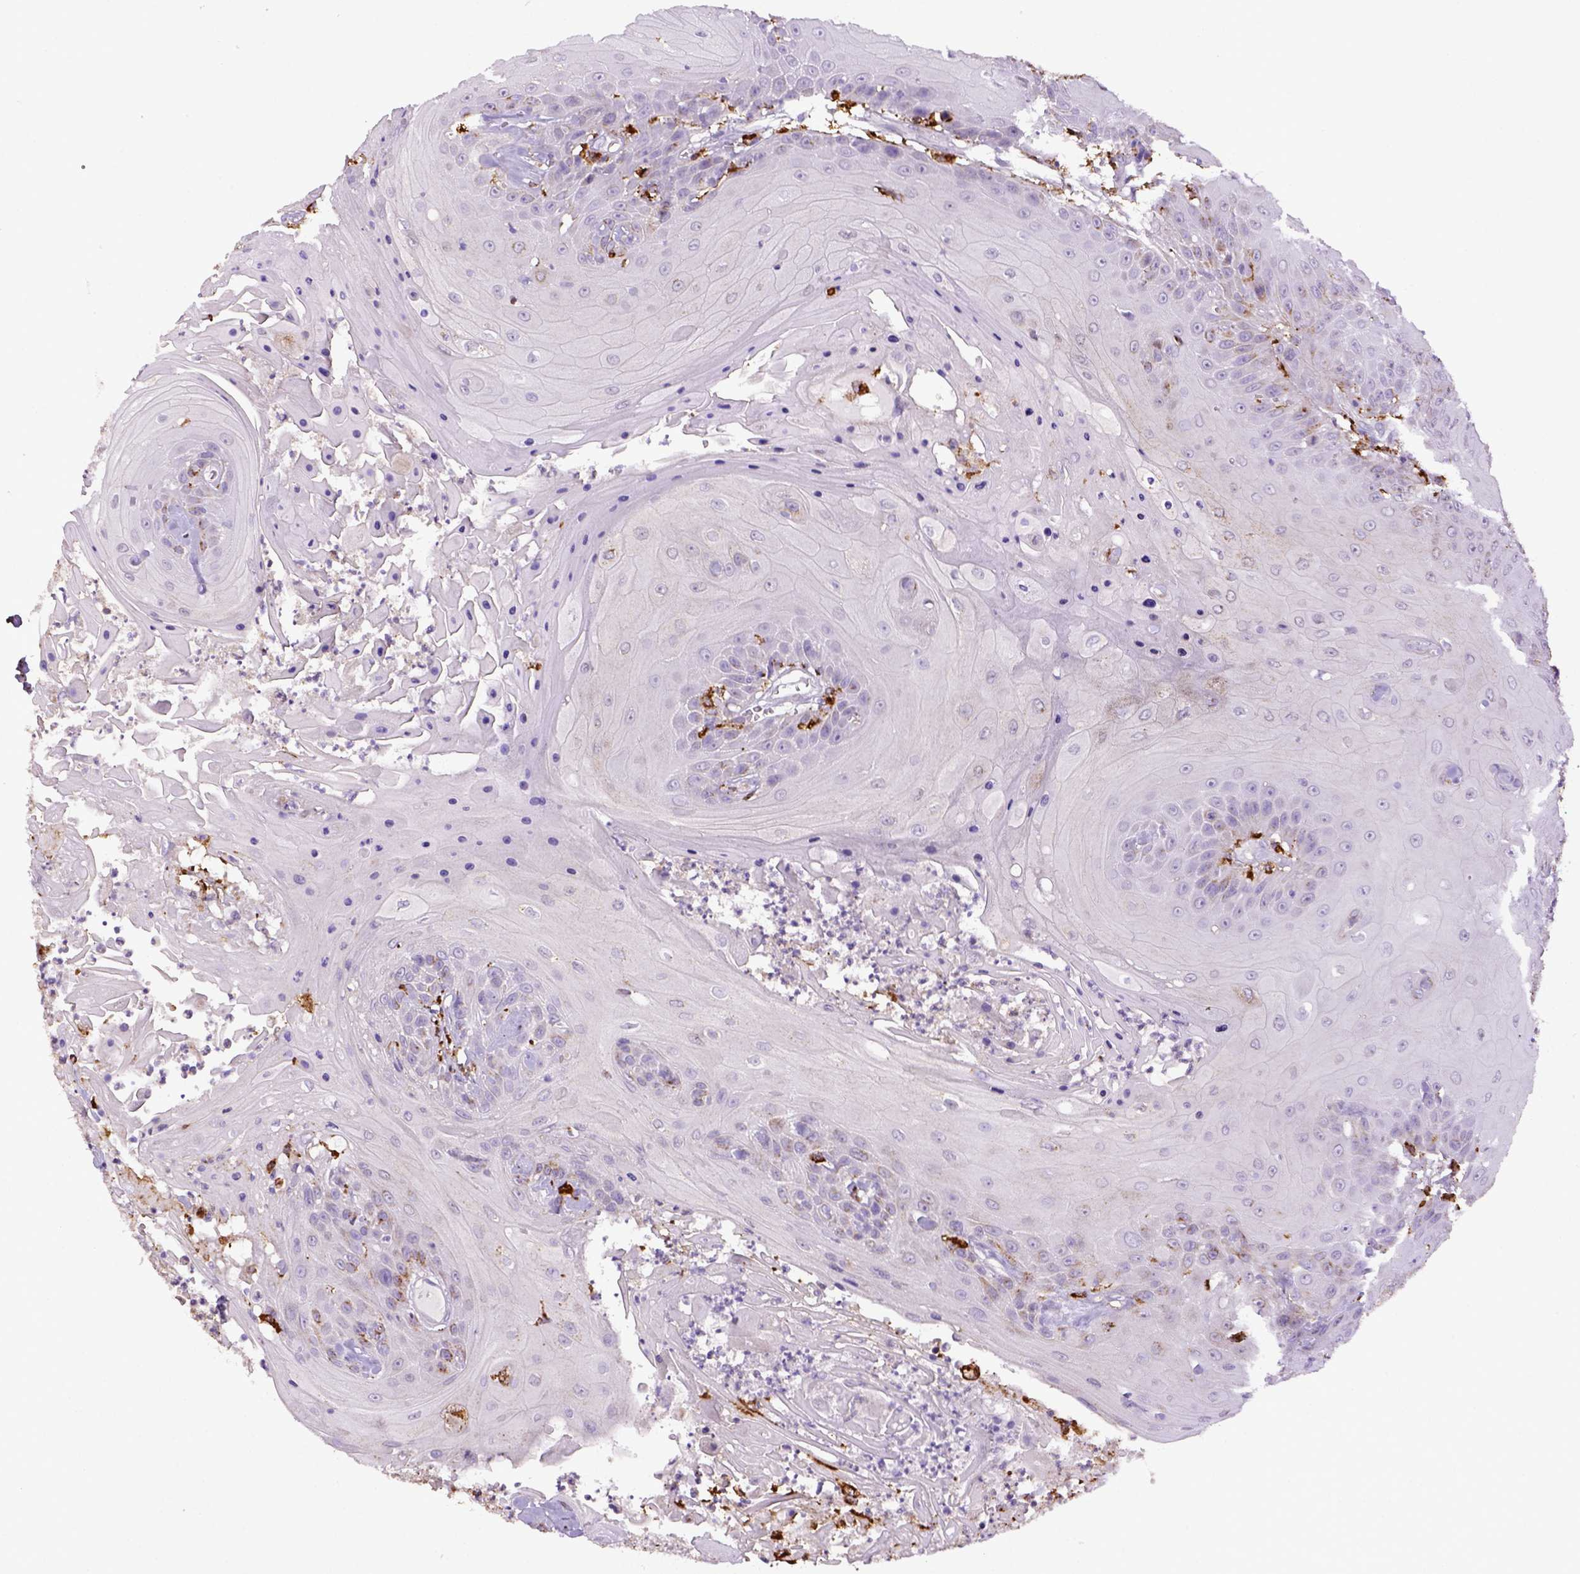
{"staining": {"intensity": "negative", "quantity": "none", "location": "none"}, "tissue": "head and neck cancer", "cell_type": "Tumor cells", "image_type": "cancer", "snomed": [{"axis": "morphology", "description": "Squamous cell carcinoma, NOS"}, {"axis": "topography", "description": "Skin"}, {"axis": "topography", "description": "Head-Neck"}], "caption": "Immunohistochemical staining of head and neck cancer exhibits no significant expression in tumor cells.", "gene": "CD68", "patient": {"sex": "male", "age": 80}}